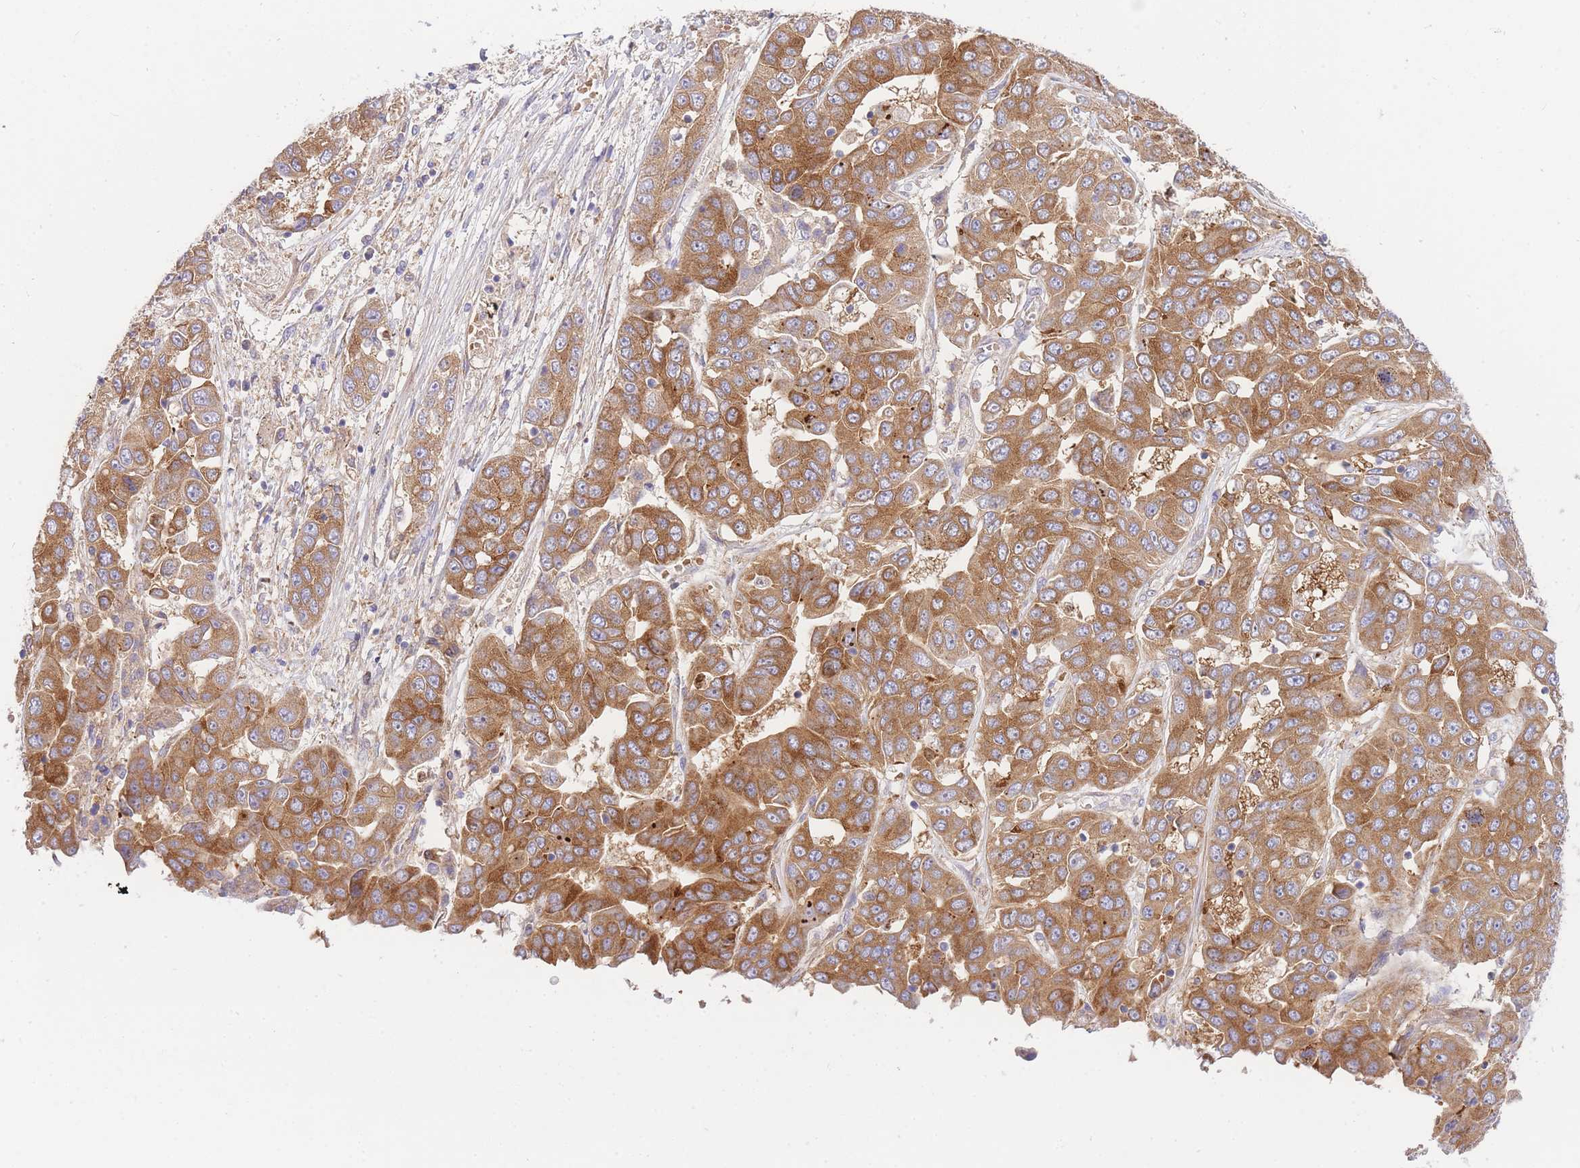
{"staining": {"intensity": "moderate", "quantity": ">75%", "location": "cytoplasmic/membranous"}, "tissue": "liver cancer", "cell_type": "Tumor cells", "image_type": "cancer", "snomed": [{"axis": "morphology", "description": "Cholangiocarcinoma"}, {"axis": "topography", "description": "Liver"}], "caption": "Liver cholangiocarcinoma stained with immunohistochemistry (IHC) shows moderate cytoplasmic/membranous expression in about >75% of tumor cells.", "gene": "INSYN2B", "patient": {"sex": "female", "age": 52}}